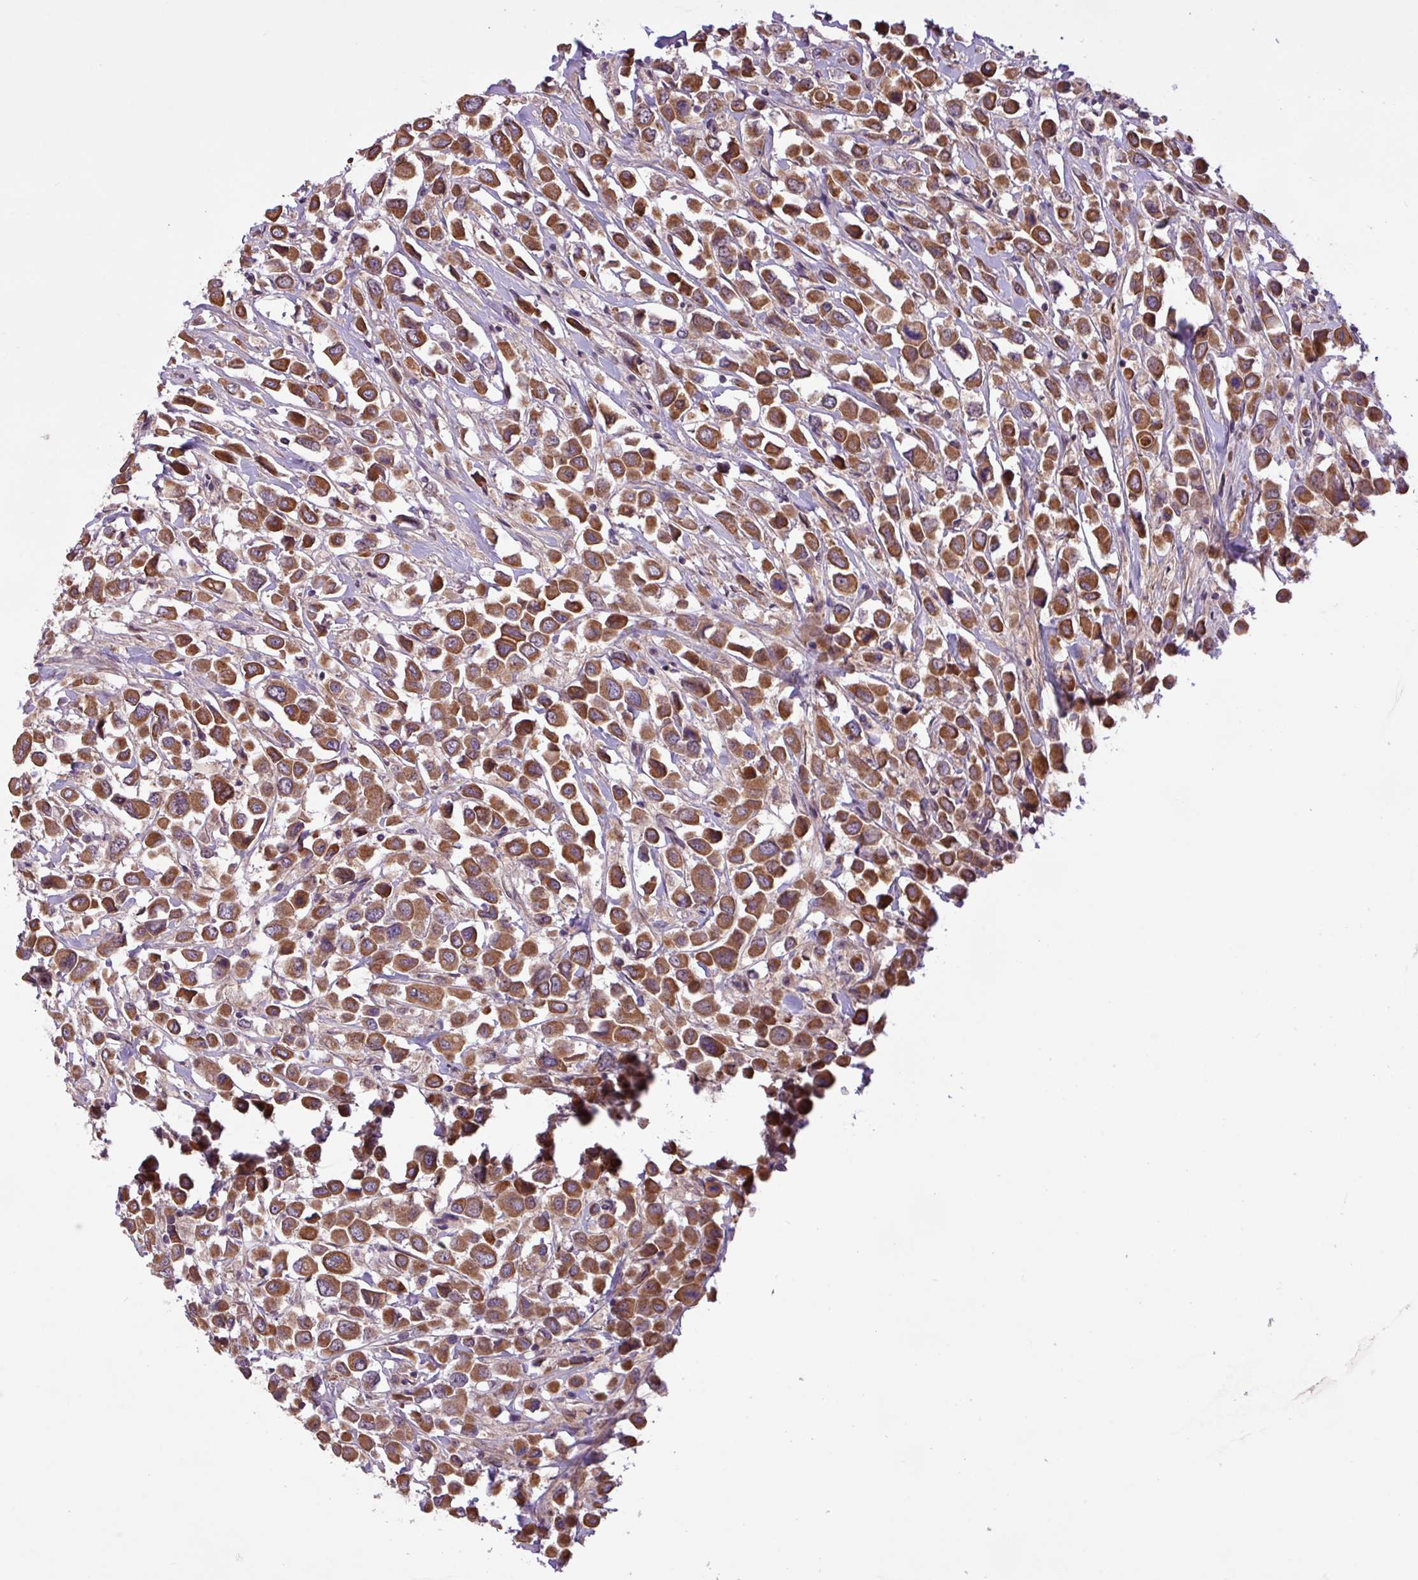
{"staining": {"intensity": "strong", "quantity": ">75%", "location": "cytoplasmic/membranous"}, "tissue": "breast cancer", "cell_type": "Tumor cells", "image_type": "cancer", "snomed": [{"axis": "morphology", "description": "Duct carcinoma"}, {"axis": "topography", "description": "Breast"}], "caption": "Immunohistochemistry (IHC) of breast cancer exhibits high levels of strong cytoplasmic/membranous staining in approximately >75% of tumor cells. The staining was performed using DAB to visualize the protein expression in brown, while the nuclei were stained in blue with hematoxylin (Magnification: 20x).", "gene": "TIMM10B", "patient": {"sex": "female", "age": 61}}